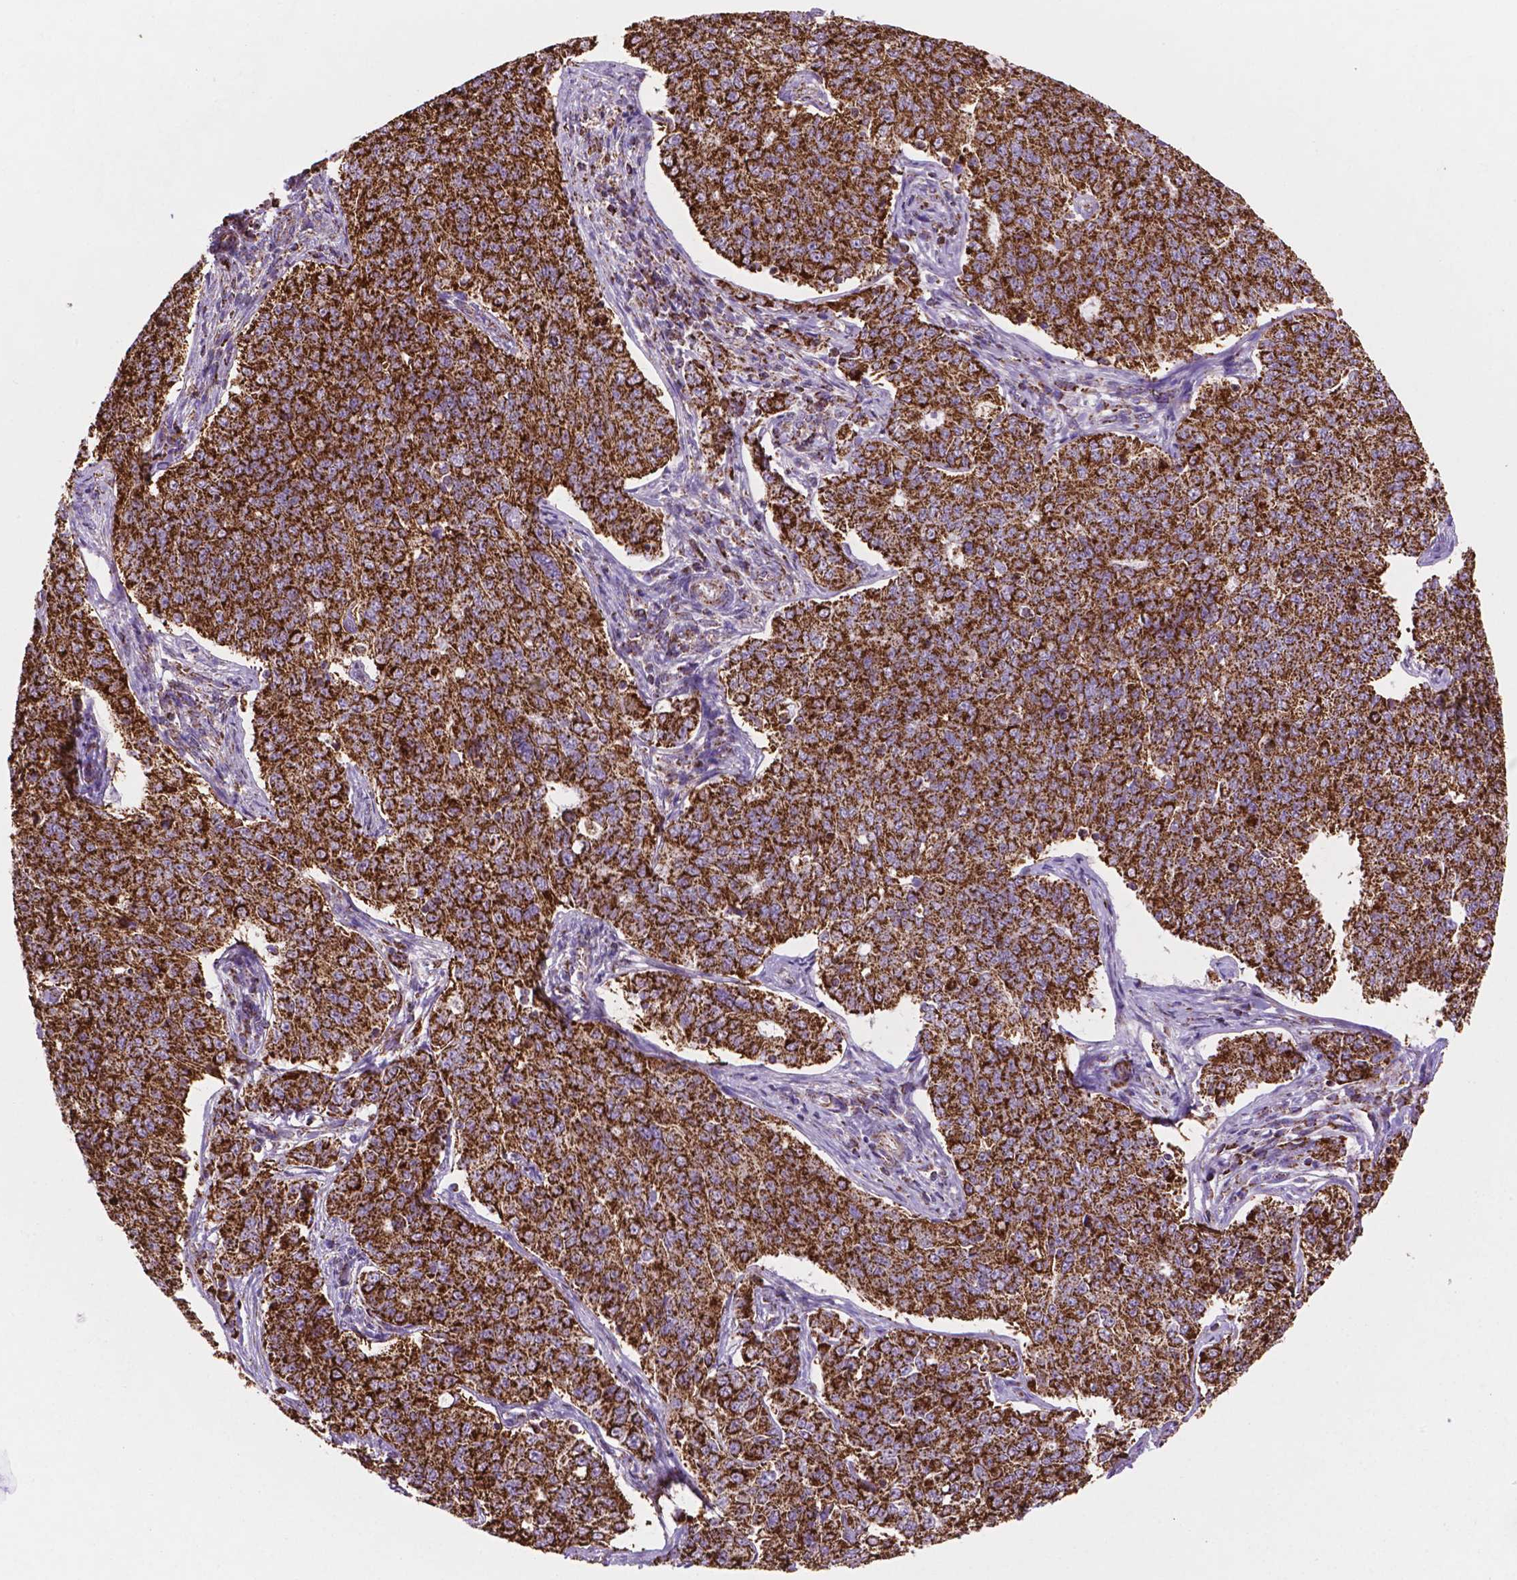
{"staining": {"intensity": "strong", "quantity": ">75%", "location": "cytoplasmic/membranous"}, "tissue": "endometrial cancer", "cell_type": "Tumor cells", "image_type": "cancer", "snomed": [{"axis": "morphology", "description": "Adenocarcinoma, NOS"}, {"axis": "topography", "description": "Endometrium"}], "caption": "Protein expression by immunohistochemistry reveals strong cytoplasmic/membranous positivity in approximately >75% of tumor cells in endometrial adenocarcinoma.", "gene": "HSPD1", "patient": {"sex": "female", "age": 43}}